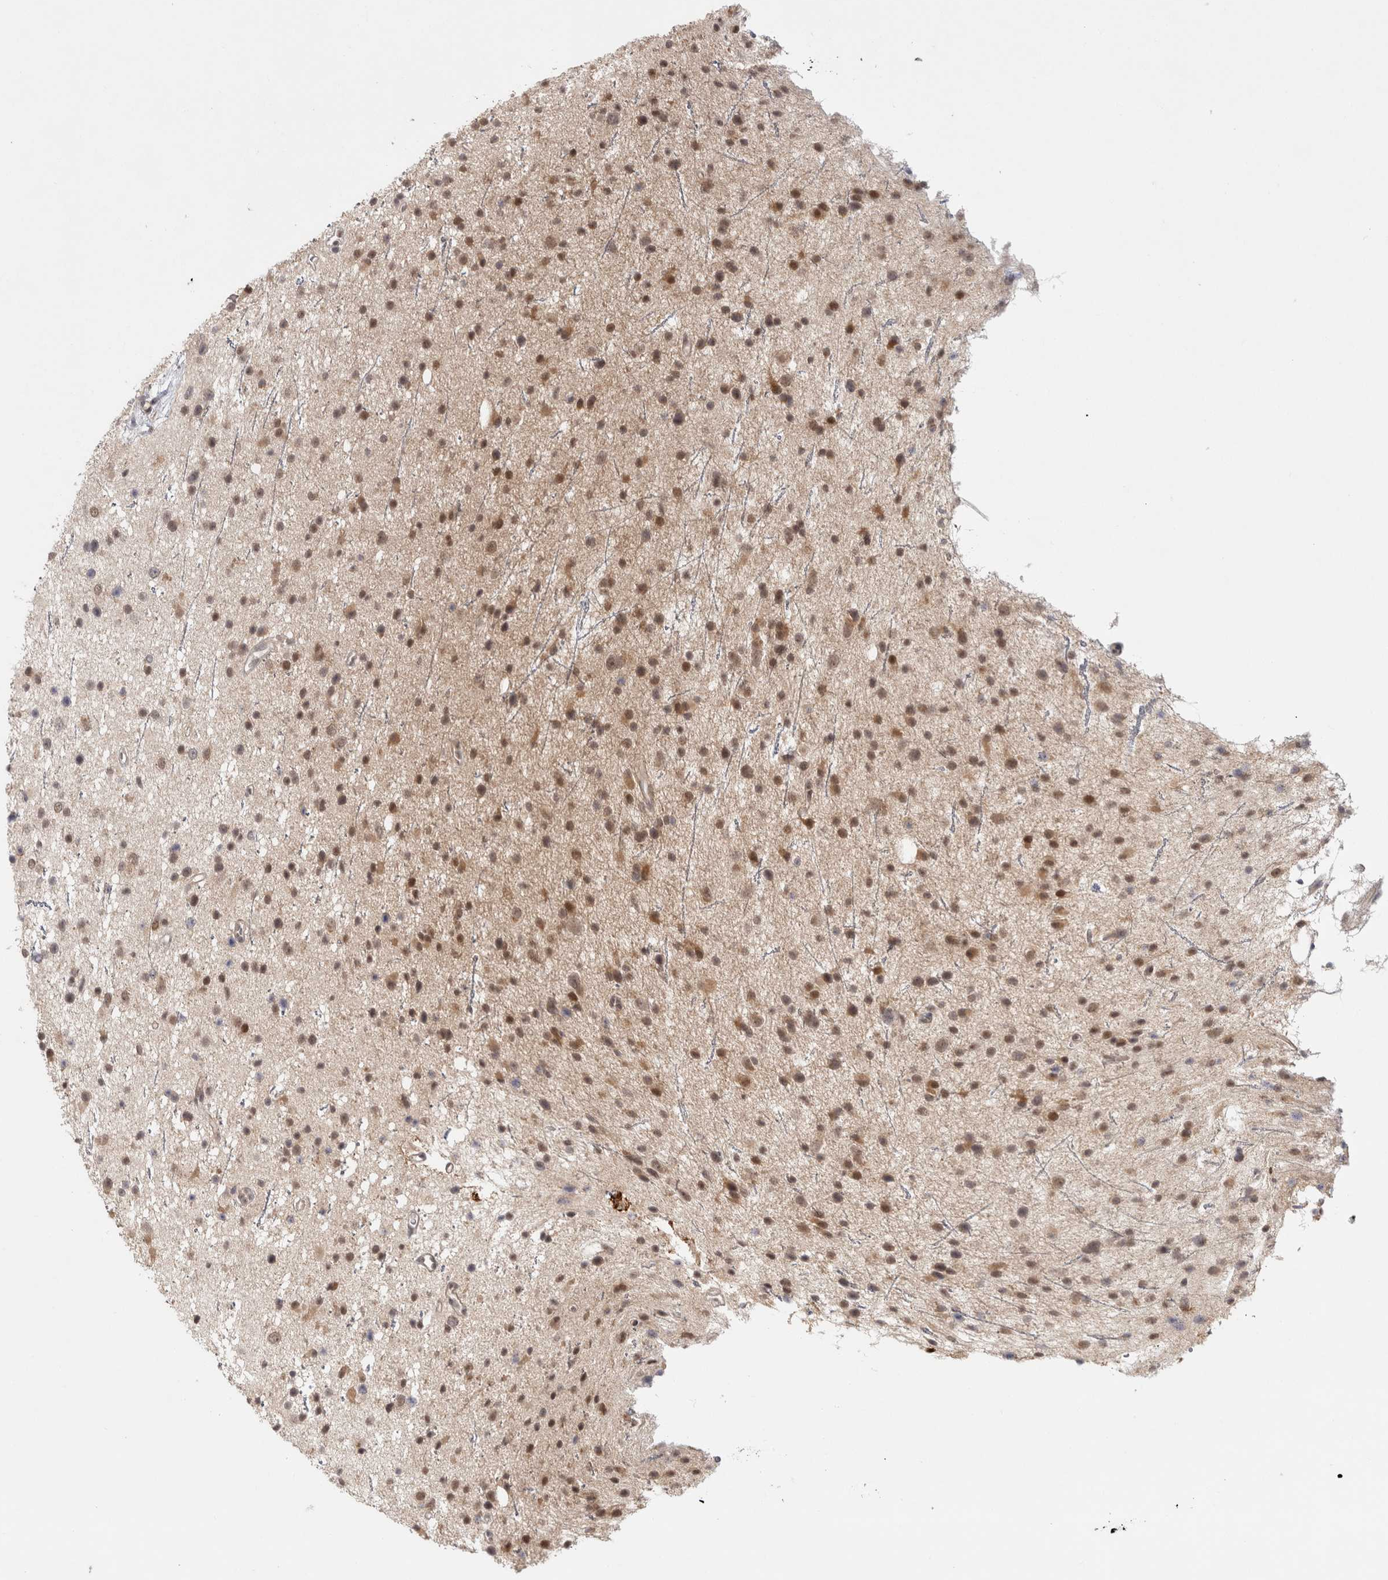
{"staining": {"intensity": "moderate", "quantity": "25%-75%", "location": "cytoplasmic/membranous,nuclear"}, "tissue": "glioma", "cell_type": "Tumor cells", "image_type": "cancer", "snomed": [{"axis": "morphology", "description": "Glioma, malignant, Low grade"}, {"axis": "topography", "description": "Cerebral cortex"}], "caption": "A histopathology image of malignant low-grade glioma stained for a protein shows moderate cytoplasmic/membranous and nuclear brown staining in tumor cells. (brown staining indicates protein expression, while blue staining denotes nuclei).", "gene": "ZNF318", "patient": {"sex": "female", "age": 39}}